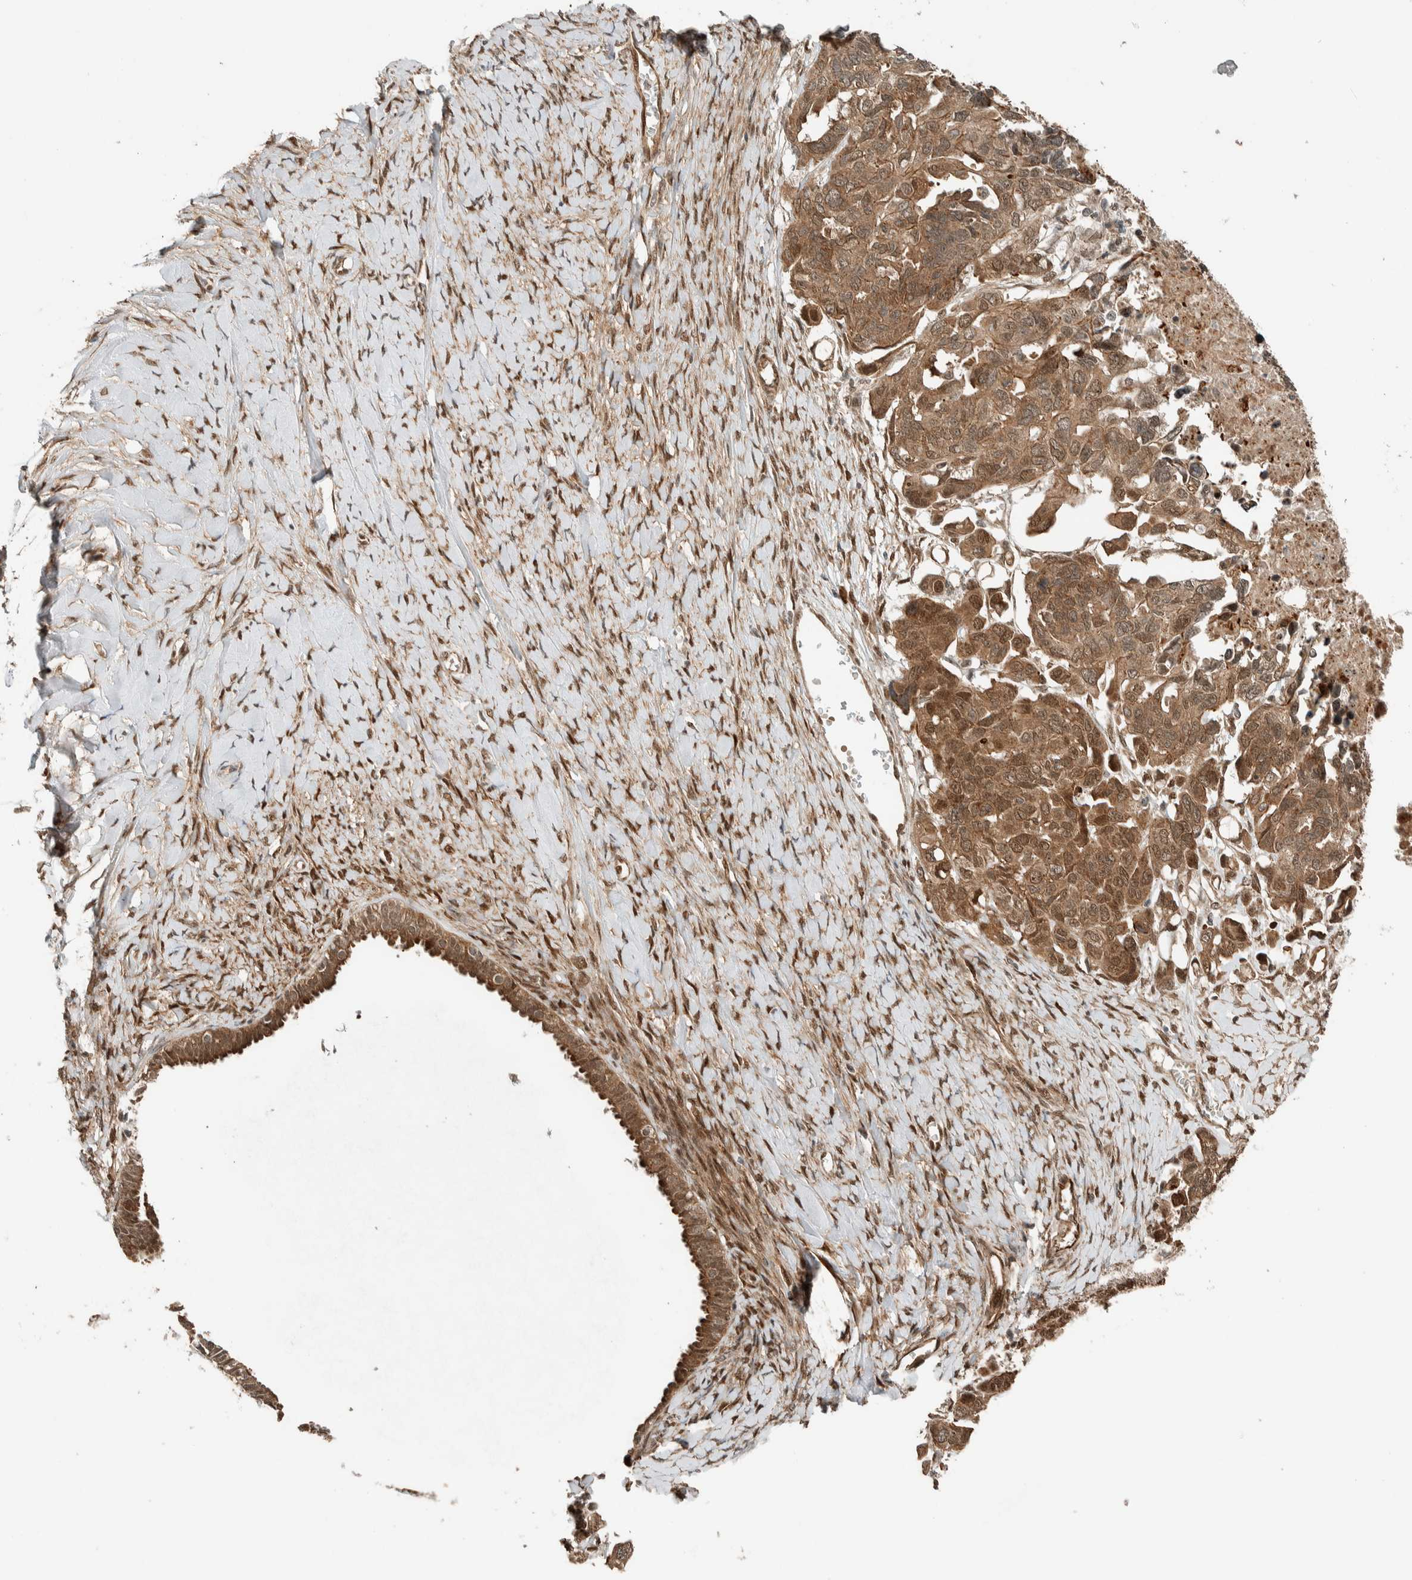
{"staining": {"intensity": "moderate", "quantity": ">75%", "location": "cytoplasmic/membranous,nuclear"}, "tissue": "ovarian cancer", "cell_type": "Tumor cells", "image_type": "cancer", "snomed": [{"axis": "morphology", "description": "Cystadenocarcinoma, serous, NOS"}, {"axis": "topography", "description": "Ovary"}], "caption": "There is medium levels of moderate cytoplasmic/membranous and nuclear staining in tumor cells of ovarian cancer, as demonstrated by immunohistochemical staining (brown color).", "gene": "STXBP4", "patient": {"sex": "female", "age": 79}}